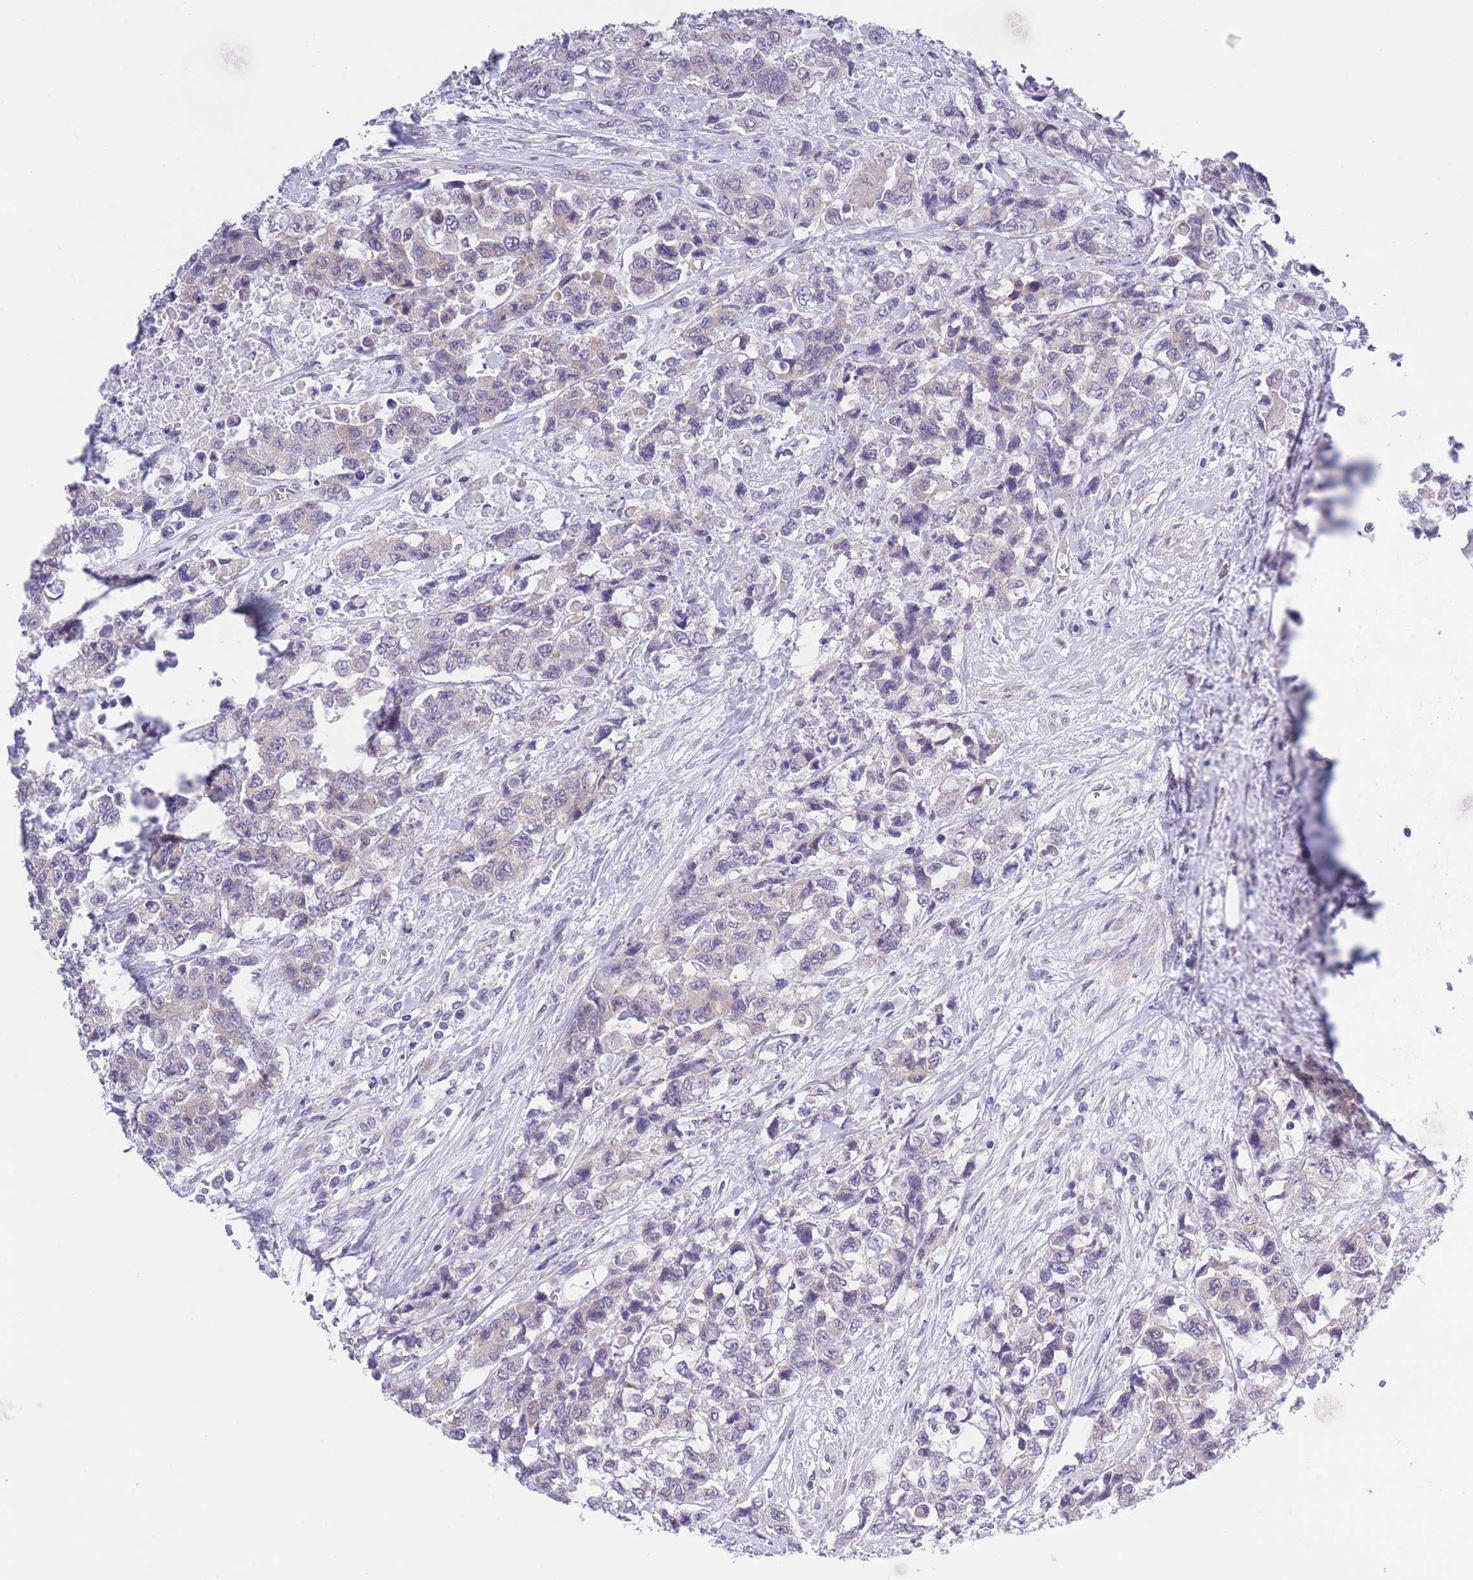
{"staining": {"intensity": "negative", "quantity": "none", "location": "none"}, "tissue": "urothelial cancer", "cell_type": "Tumor cells", "image_type": "cancer", "snomed": [{"axis": "morphology", "description": "Urothelial carcinoma, High grade"}, {"axis": "topography", "description": "Urinary bladder"}], "caption": "This histopathology image is of urothelial cancer stained with immunohistochemistry to label a protein in brown with the nuclei are counter-stained blue. There is no staining in tumor cells. (DAB IHC visualized using brightfield microscopy, high magnification).", "gene": "WWOX", "patient": {"sex": "female", "age": 78}}